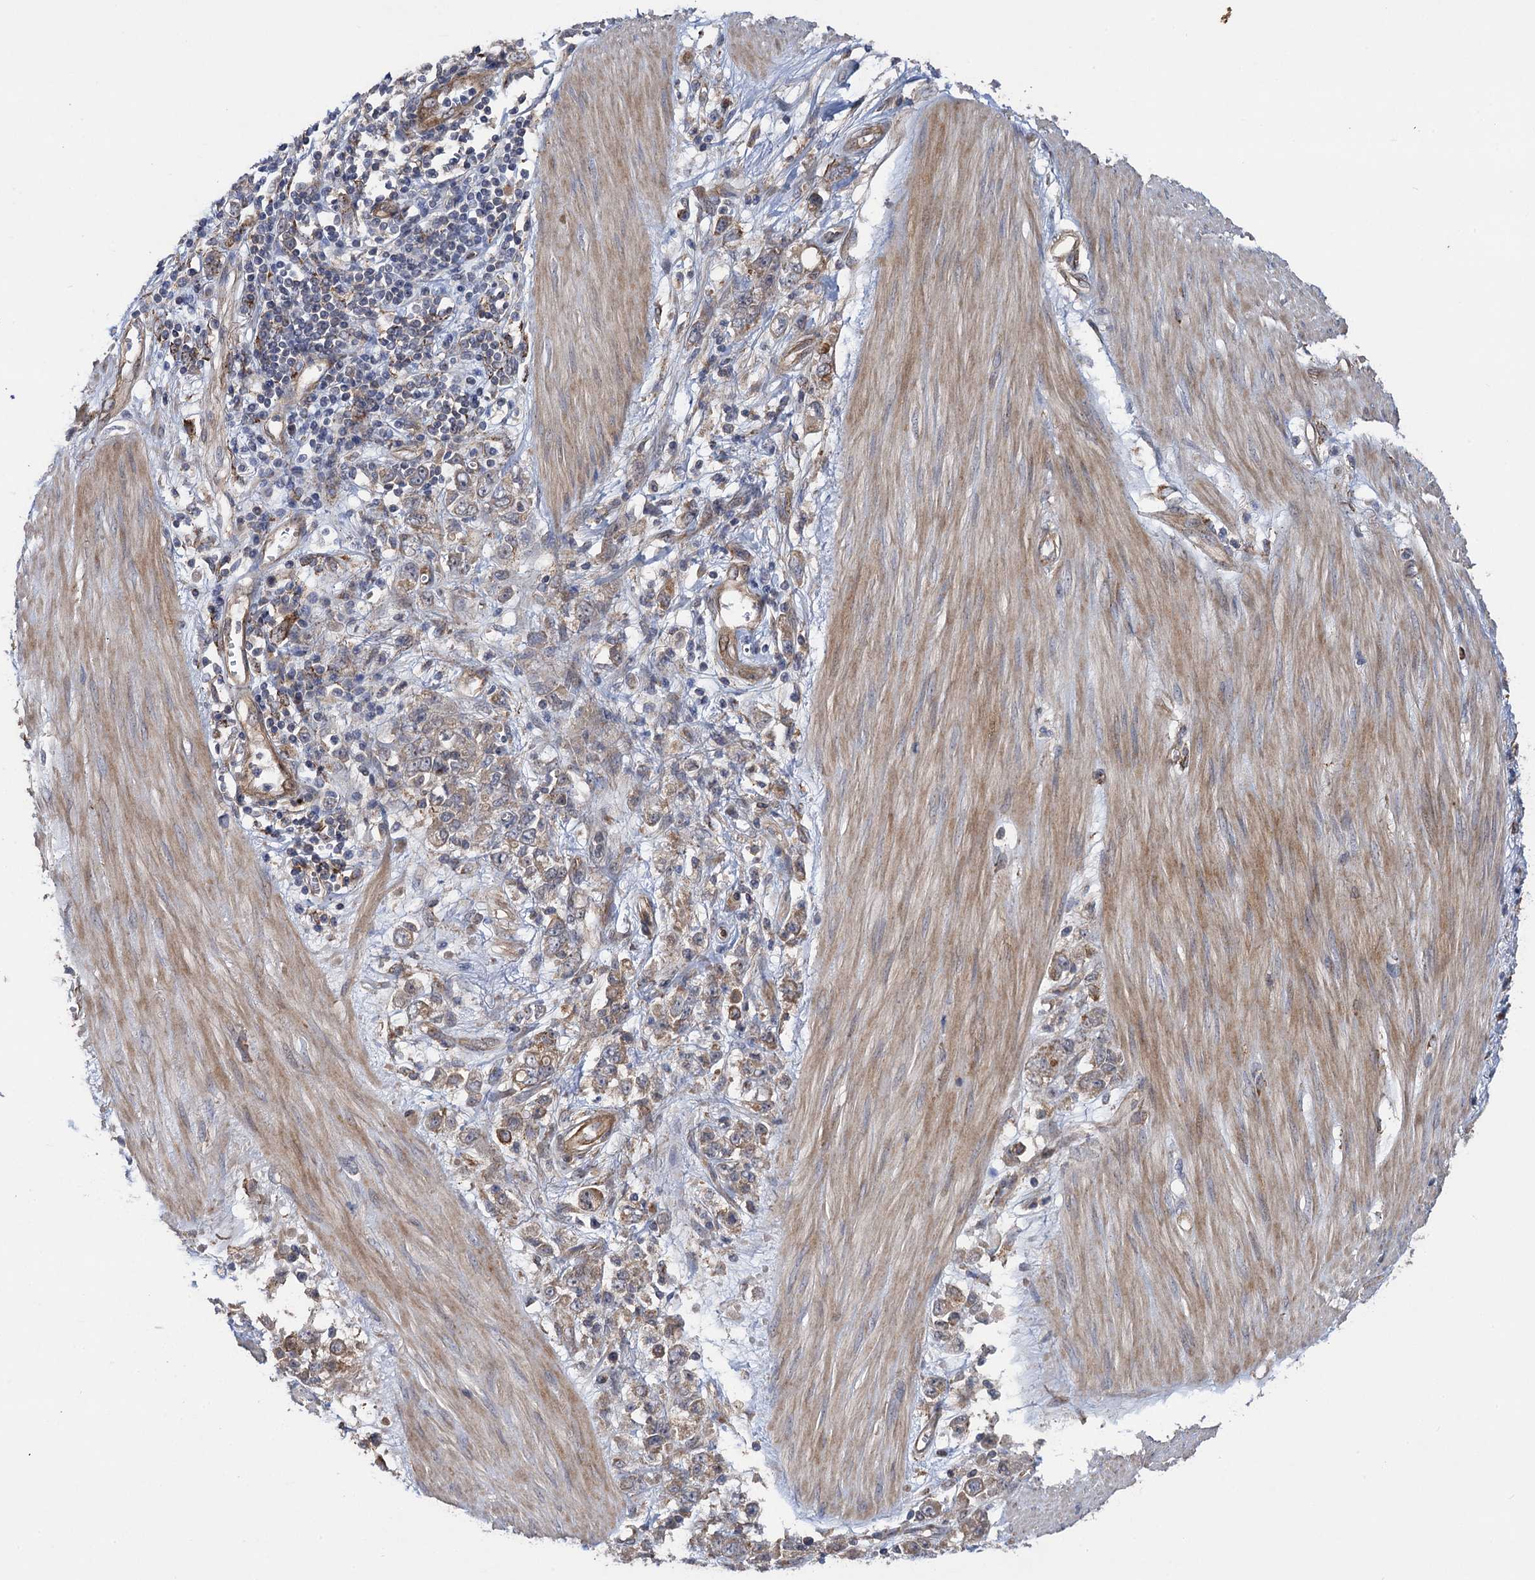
{"staining": {"intensity": "weak", "quantity": "25%-75%", "location": "cytoplasmic/membranous"}, "tissue": "stomach cancer", "cell_type": "Tumor cells", "image_type": "cancer", "snomed": [{"axis": "morphology", "description": "Adenocarcinoma, NOS"}, {"axis": "topography", "description": "Stomach"}], "caption": "Weak cytoplasmic/membranous positivity is identified in about 25%-75% of tumor cells in stomach cancer.", "gene": "HAUS1", "patient": {"sex": "female", "age": 76}}